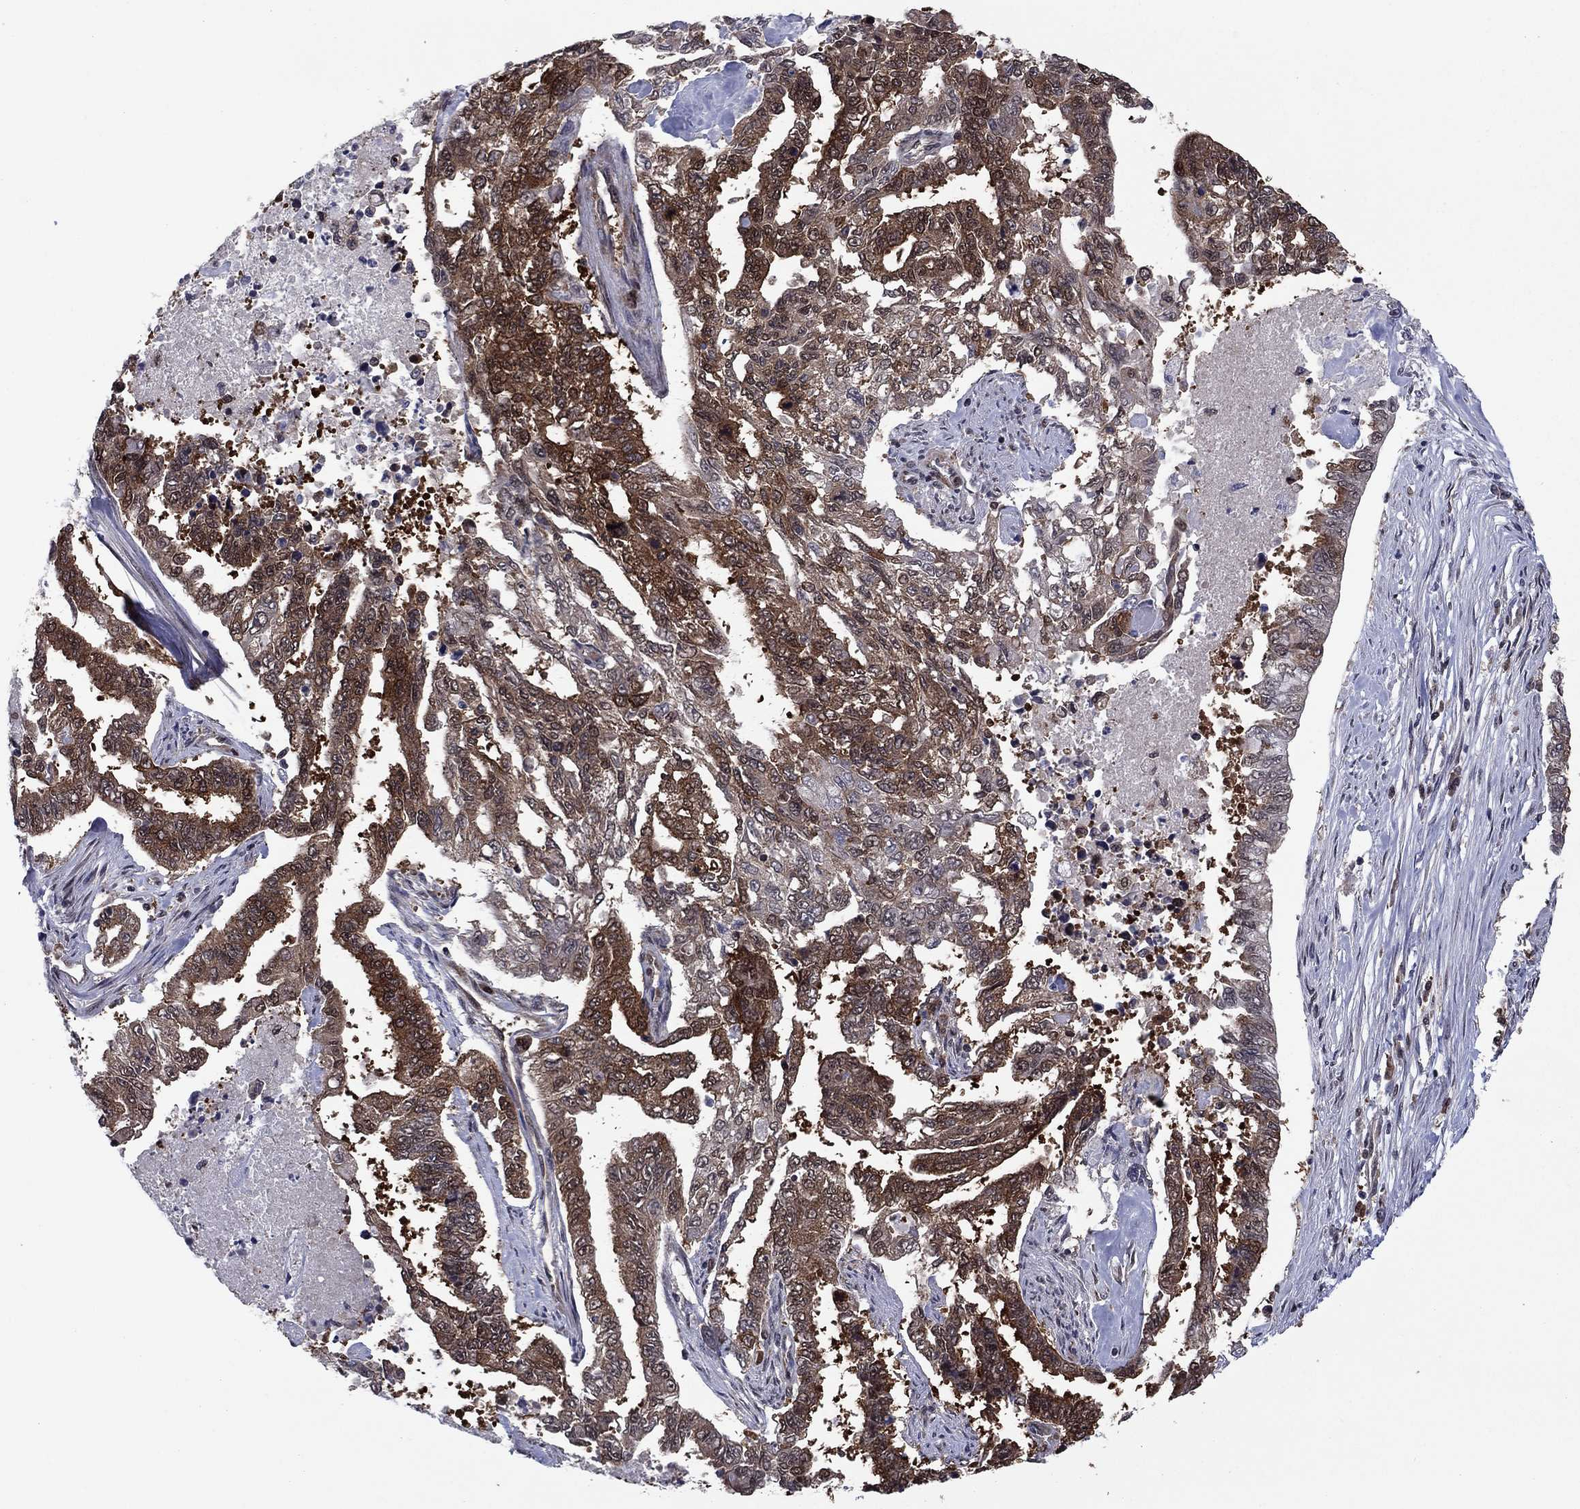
{"staining": {"intensity": "strong", "quantity": "<25%", "location": "cytoplasmic/membranous"}, "tissue": "endometrial cancer", "cell_type": "Tumor cells", "image_type": "cancer", "snomed": [{"axis": "morphology", "description": "Adenocarcinoma, NOS"}, {"axis": "topography", "description": "Uterus"}], "caption": "Immunohistochemistry photomicrograph of human endometrial cancer (adenocarcinoma) stained for a protein (brown), which exhibits medium levels of strong cytoplasmic/membranous staining in approximately <25% of tumor cells.", "gene": "FKBP4", "patient": {"sex": "female", "age": 59}}